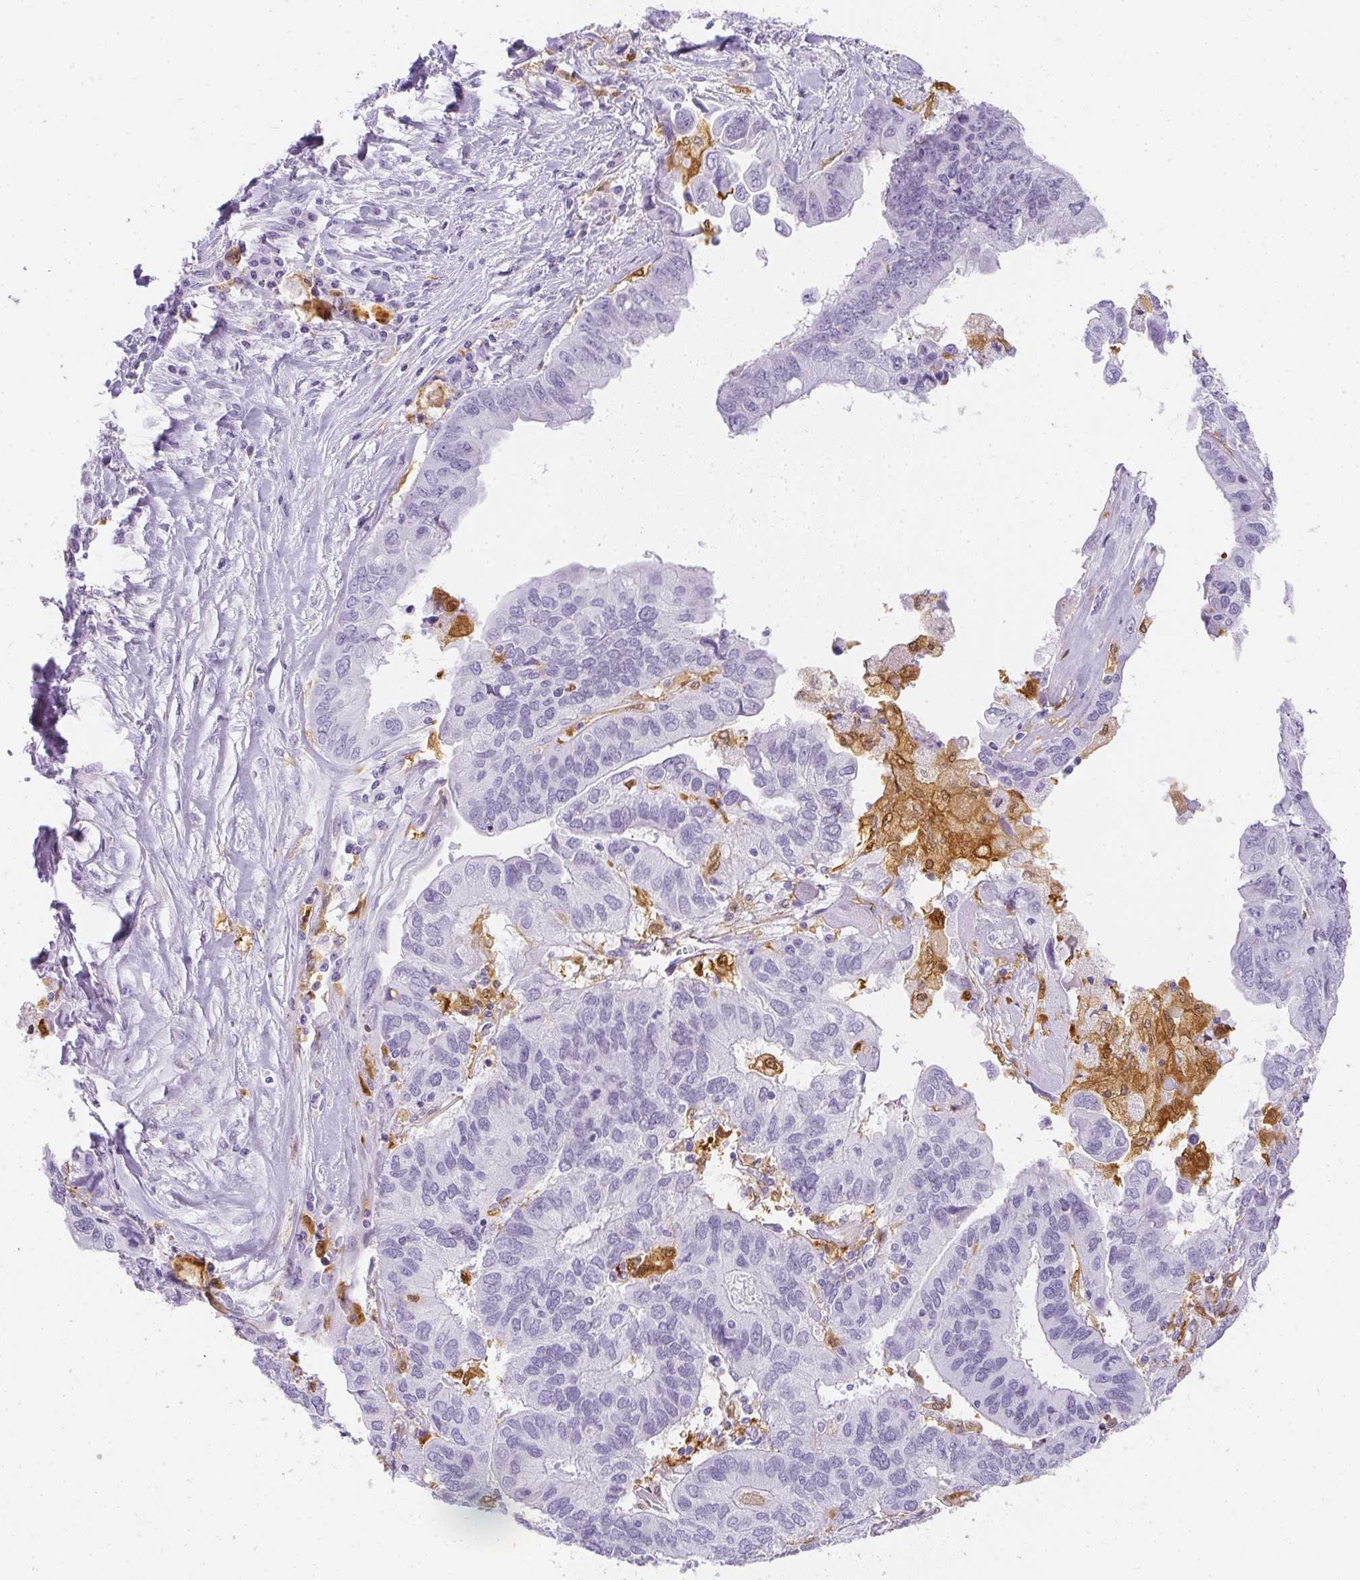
{"staining": {"intensity": "negative", "quantity": "none", "location": "none"}, "tissue": "ovarian cancer", "cell_type": "Tumor cells", "image_type": "cancer", "snomed": [{"axis": "morphology", "description": "Cystadenocarcinoma, serous, NOS"}, {"axis": "topography", "description": "Ovary"}], "caption": "There is no significant expression in tumor cells of serous cystadenocarcinoma (ovarian). (DAB (3,3'-diaminobenzidine) immunohistochemistry visualized using brightfield microscopy, high magnification).", "gene": "HK3", "patient": {"sex": "female", "age": 79}}